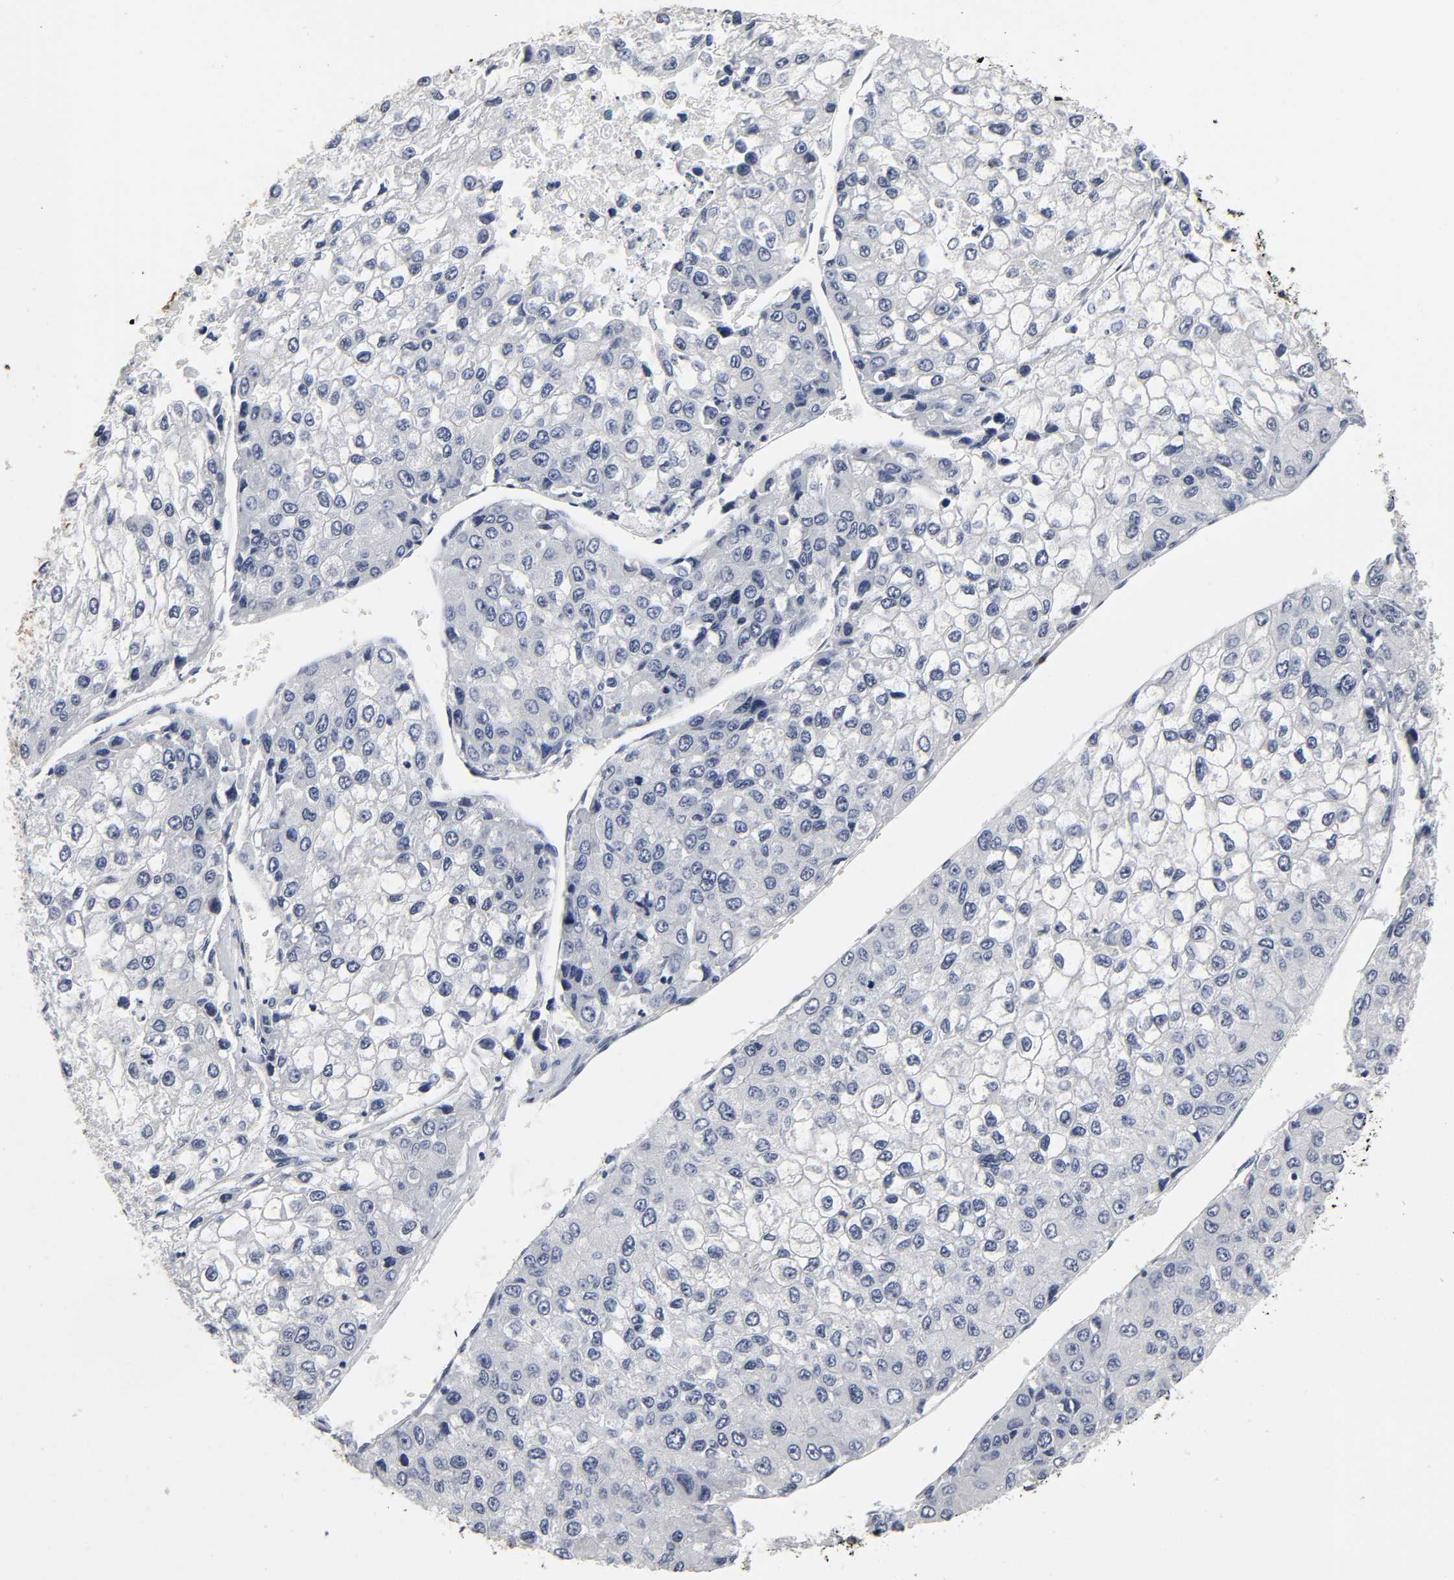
{"staining": {"intensity": "negative", "quantity": "none", "location": "none"}, "tissue": "liver cancer", "cell_type": "Tumor cells", "image_type": "cancer", "snomed": [{"axis": "morphology", "description": "Carcinoma, Hepatocellular, NOS"}, {"axis": "topography", "description": "Liver"}], "caption": "This is a photomicrograph of immunohistochemistry staining of hepatocellular carcinoma (liver), which shows no positivity in tumor cells.", "gene": "TCAP", "patient": {"sex": "female", "age": 66}}